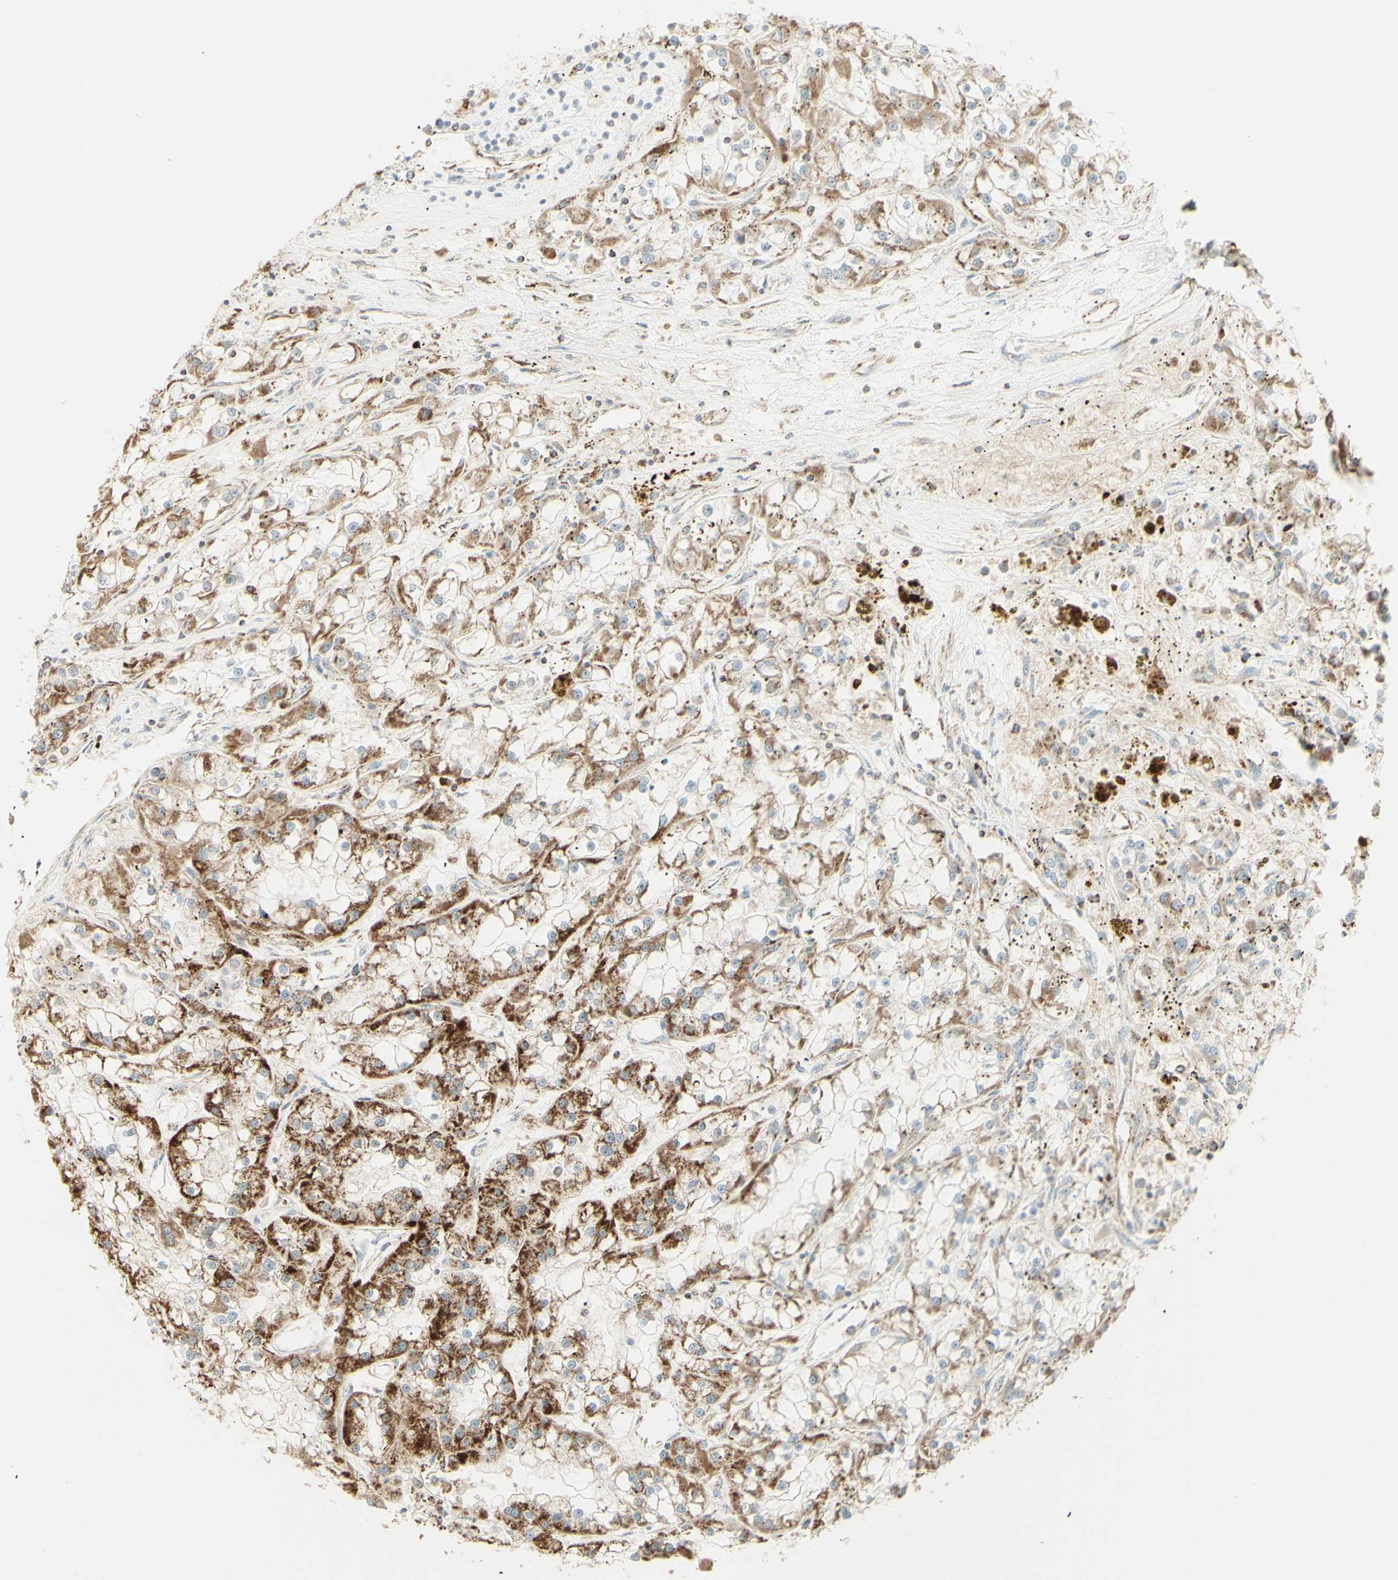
{"staining": {"intensity": "moderate", "quantity": ">75%", "location": "cytoplasmic/membranous"}, "tissue": "renal cancer", "cell_type": "Tumor cells", "image_type": "cancer", "snomed": [{"axis": "morphology", "description": "Adenocarcinoma, NOS"}, {"axis": "topography", "description": "Kidney"}], "caption": "Immunohistochemistry (DAB (3,3'-diaminobenzidine)) staining of human renal cancer shows moderate cytoplasmic/membranous protein staining in about >75% of tumor cells.", "gene": "LETM1", "patient": {"sex": "female", "age": 52}}